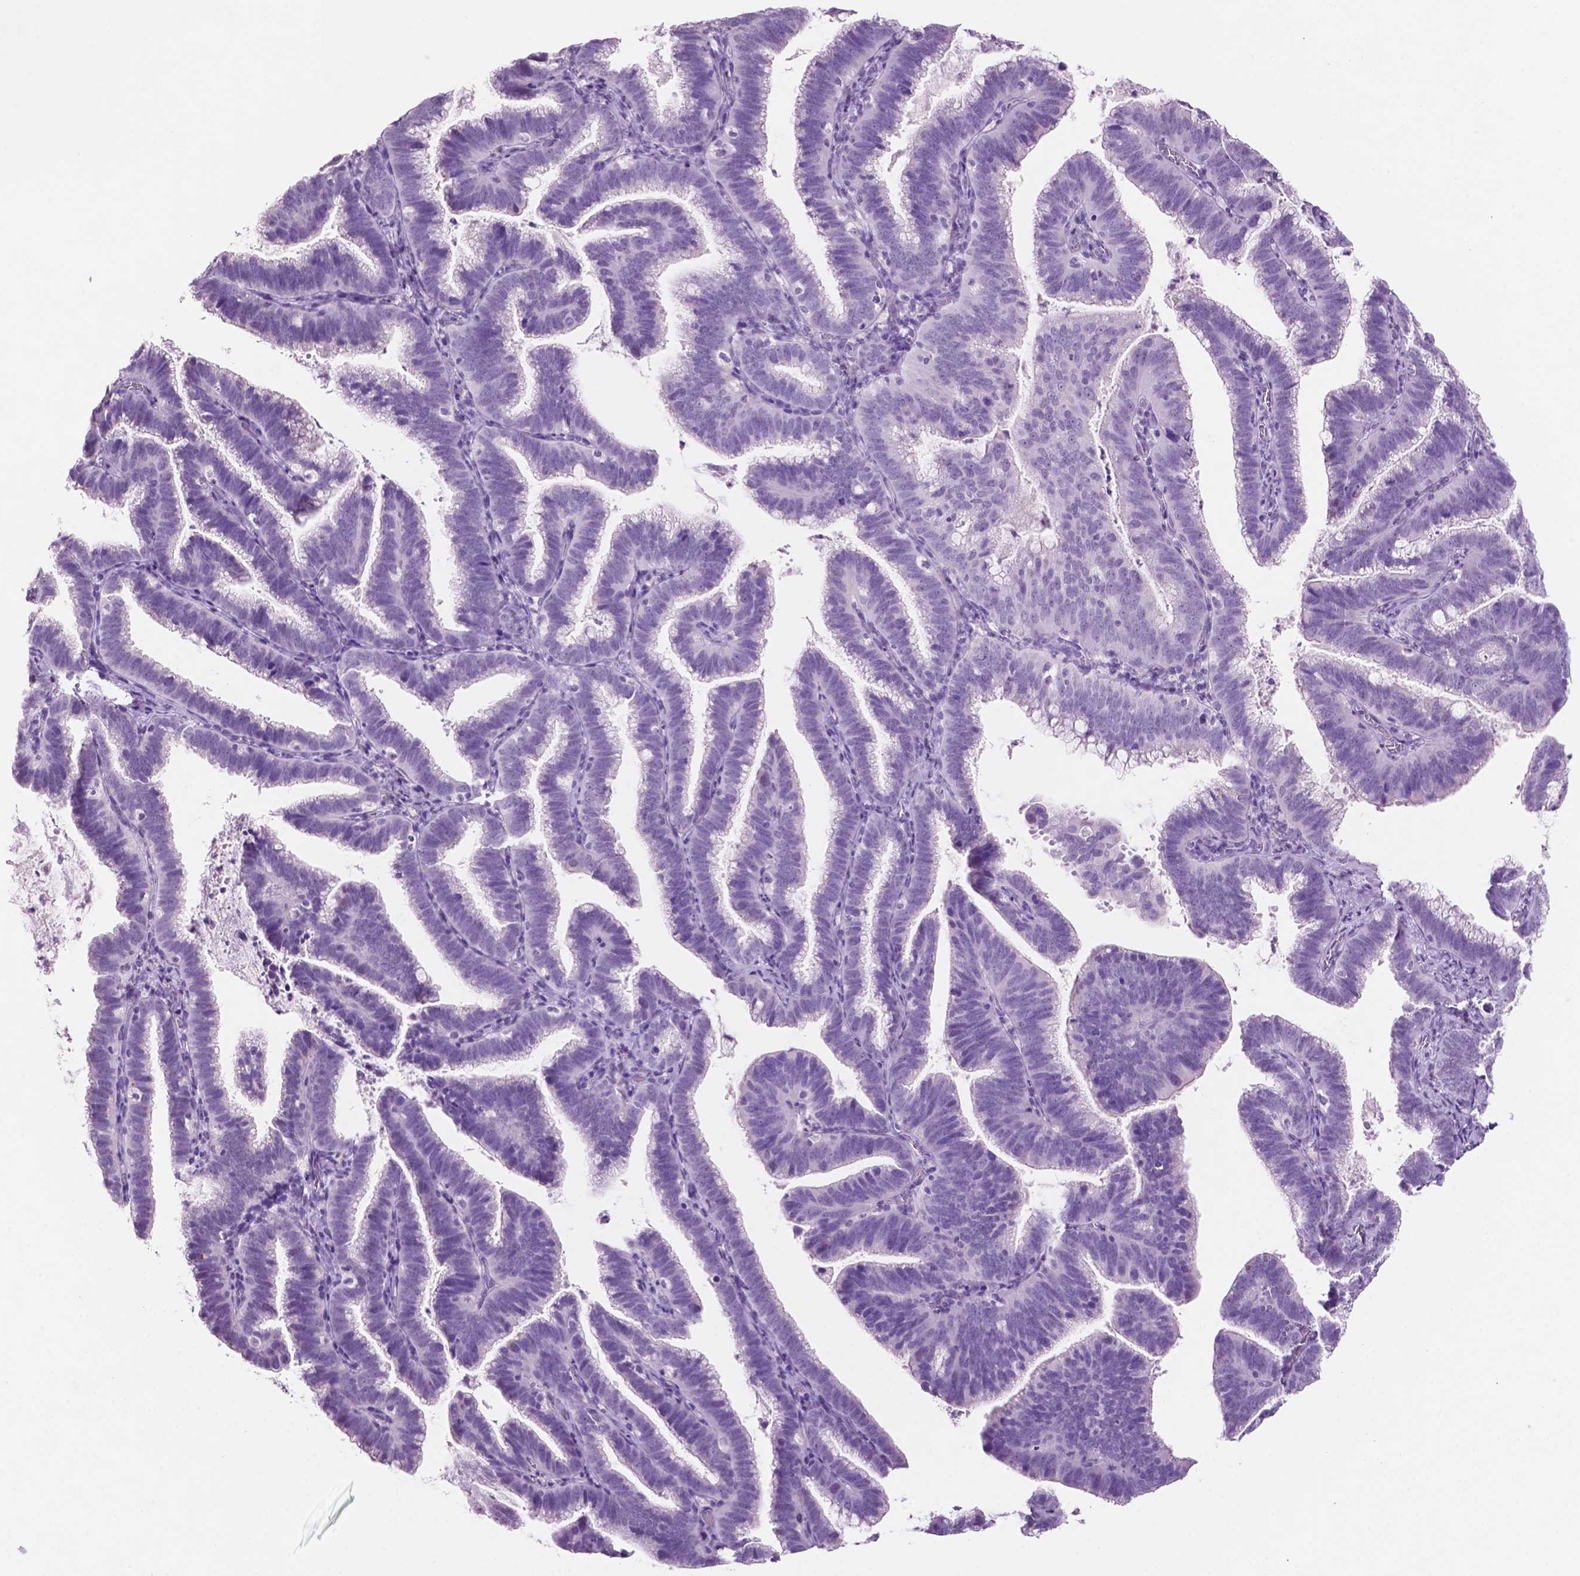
{"staining": {"intensity": "negative", "quantity": "none", "location": "none"}, "tissue": "cervical cancer", "cell_type": "Tumor cells", "image_type": "cancer", "snomed": [{"axis": "morphology", "description": "Adenocarcinoma, NOS"}, {"axis": "topography", "description": "Cervix"}], "caption": "The photomicrograph shows no significant staining in tumor cells of cervical adenocarcinoma.", "gene": "PHGR1", "patient": {"sex": "female", "age": 61}}